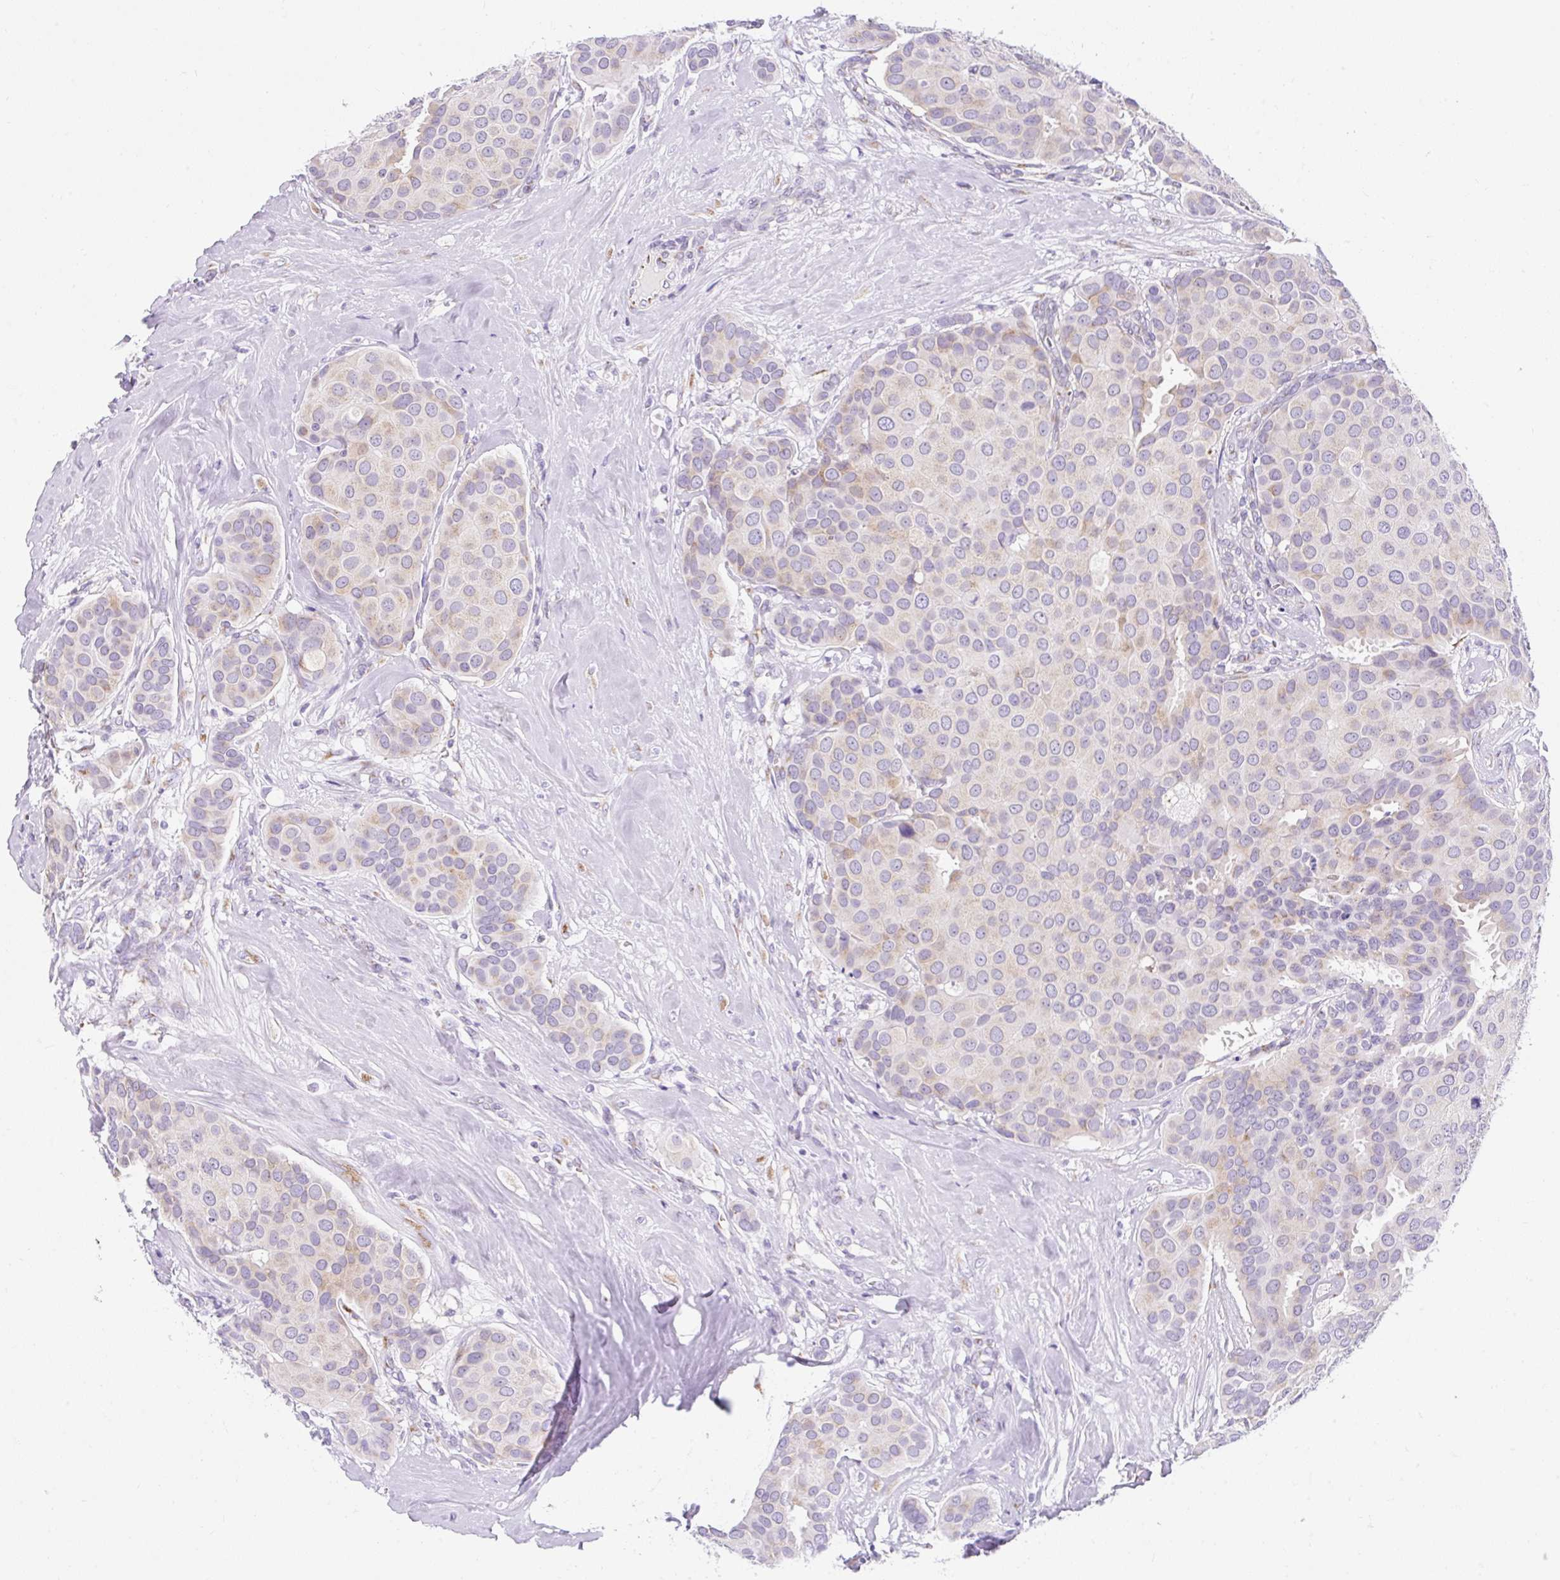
{"staining": {"intensity": "weak", "quantity": "<25%", "location": "cytoplasmic/membranous"}, "tissue": "breast cancer", "cell_type": "Tumor cells", "image_type": "cancer", "snomed": [{"axis": "morphology", "description": "Duct carcinoma"}, {"axis": "topography", "description": "Breast"}], "caption": "Histopathology image shows no protein staining in tumor cells of breast cancer (intraductal carcinoma) tissue. (DAB (3,3'-diaminobenzidine) immunohistochemistry (IHC), high magnification).", "gene": "GOLGA8A", "patient": {"sex": "female", "age": 70}}